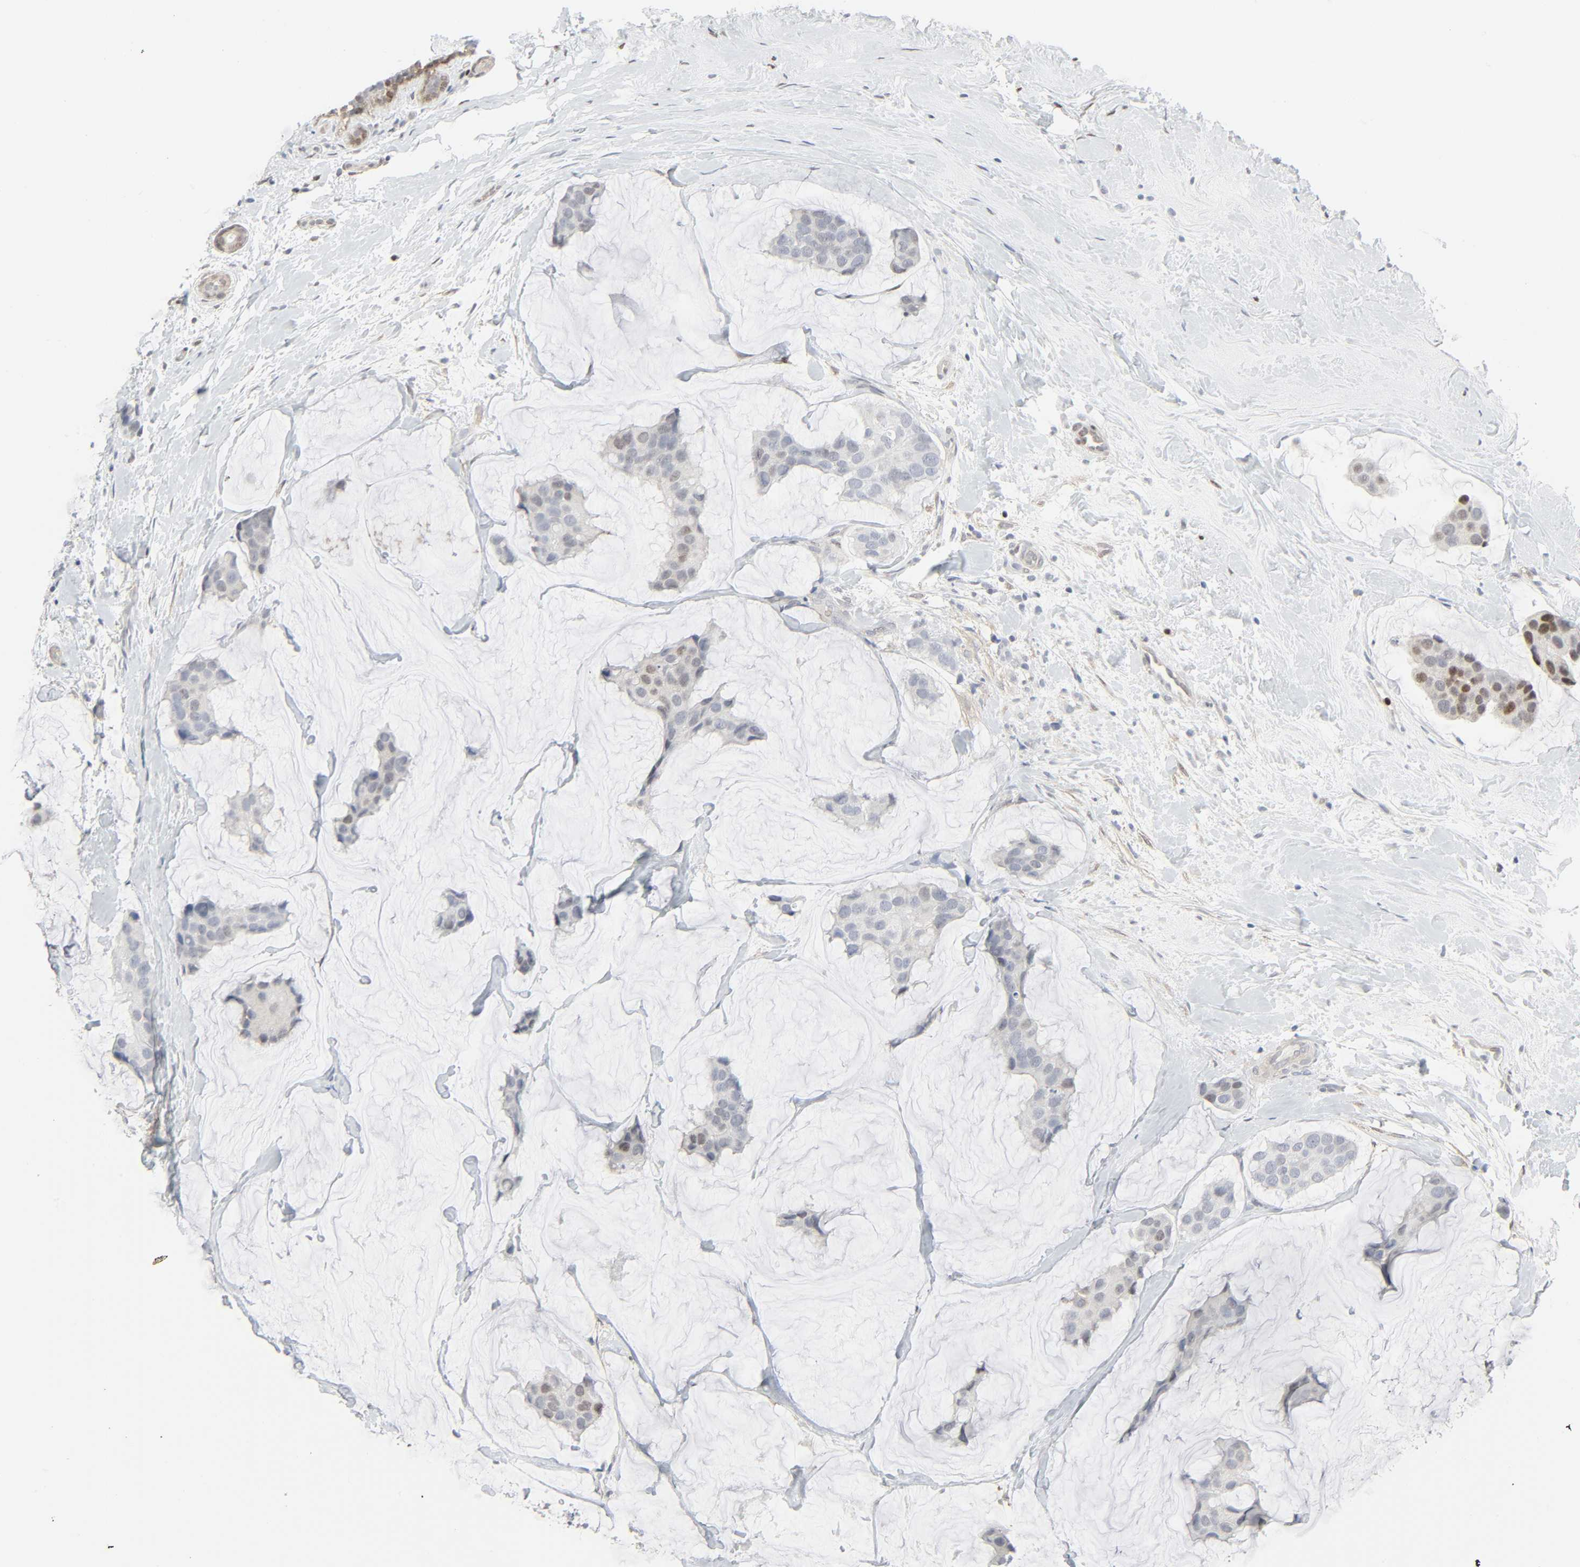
{"staining": {"intensity": "moderate", "quantity": "<25%", "location": "nuclear"}, "tissue": "breast cancer", "cell_type": "Tumor cells", "image_type": "cancer", "snomed": [{"axis": "morphology", "description": "Normal tissue, NOS"}, {"axis": "morphology", "description": "Duct carcinoma"}, {"axis": "topography", "description": "Breast"}], "caption": "Human breast infiltrating ductal carcinoma stained for a protein (brown) exhibits moderate nuclear positive expression in about <25% of tumor cells.", "gene": "ZBTB16", "patient": {"sex": "female", "age": 50}}